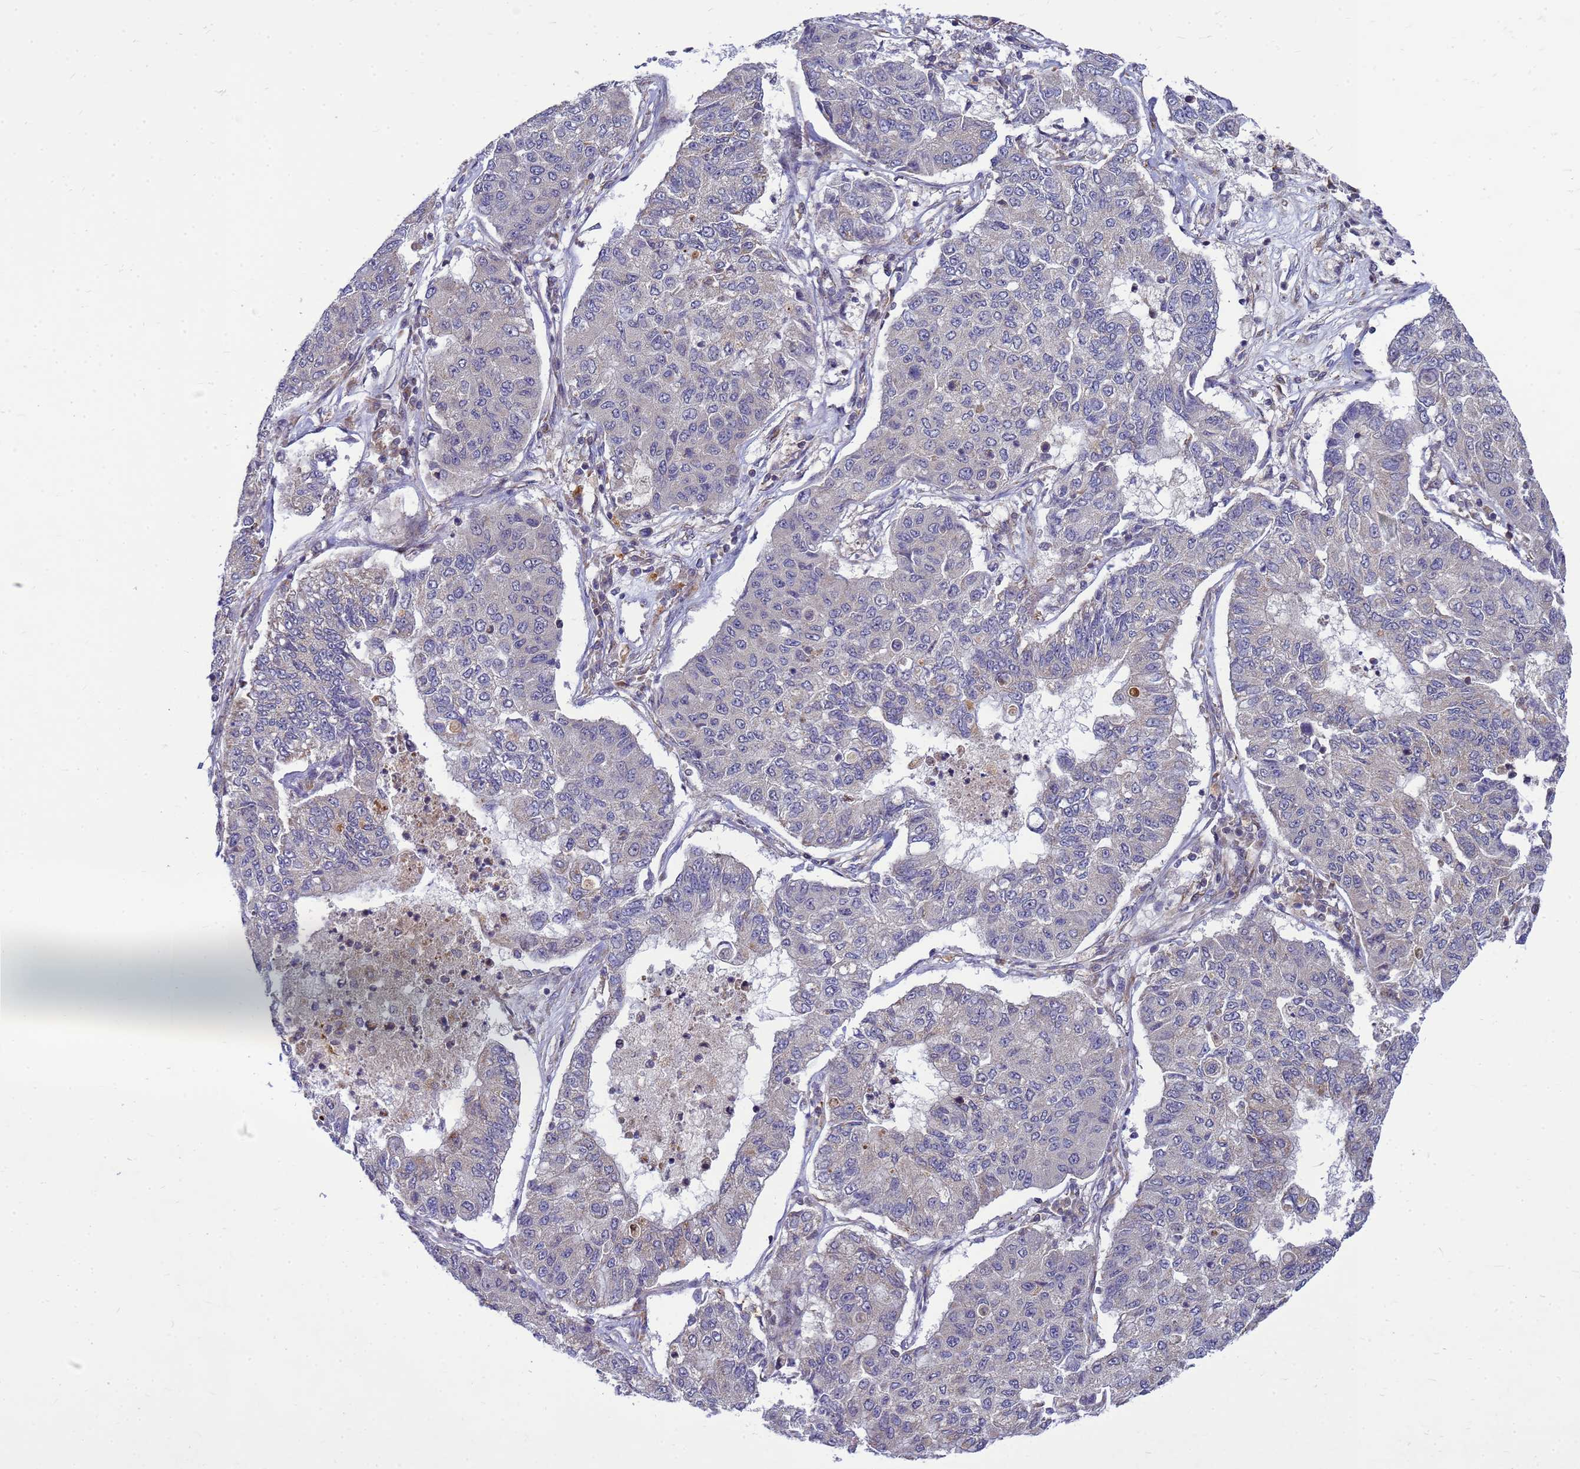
{"staining": {"intensity": "negative", "quantity": "none", "location": "none"}, "tissue": "lung cancer", "cell_type": "Tumor cells", "image_type": "cancer", "snomed": [{"axis": "morphology", "description": "Squamous cell carcinoma, NOS"}, {"axis": "topography", "description": "Lung"}], "caption": "Tumor cells are negative for protein expression in human lung cancer (squamous cell carcinoma).", "gene": "C12orf43", "patient": {"sex": "male", "age": 74}}